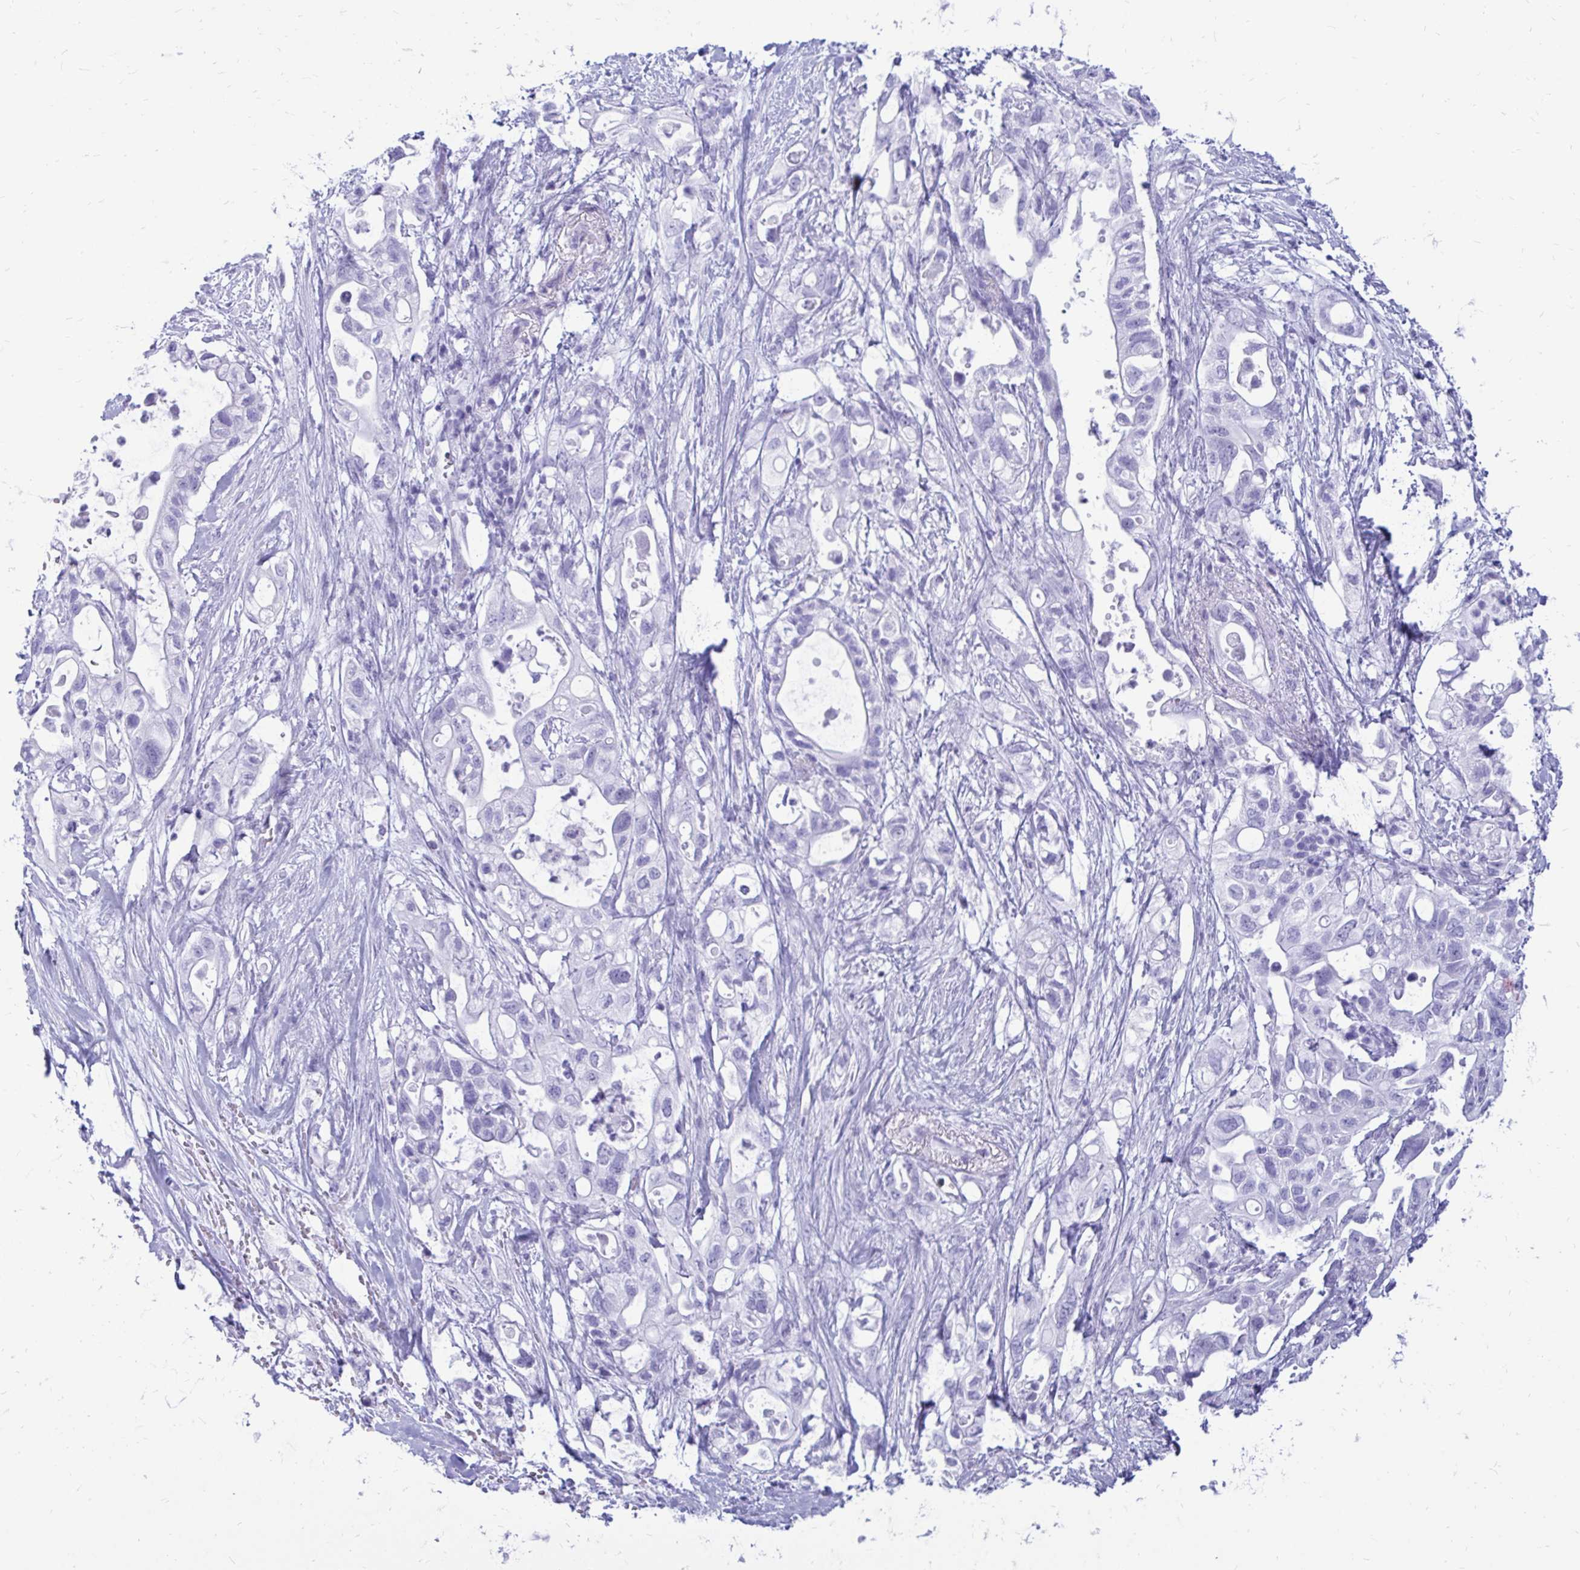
{"staining": {"intensity": "negative", "quantity": "none", "location": "none"}, "tissue": "pancreatic cancer", "cell_type": "Tumor cells", "image_type": "cancer", "snomed": [{"axis": "morphology", "description": "Adenocarcinoma, NOS"}, {"axis": "topography", "description": "Pancreas"}], "caption": "DAB (3,3'-diaminobenzidine) immunohistochemical staining of pancreatic adenocarcinoma demonstrates no significant positivity in tumor cells.", "gene": "OR10R2", "patient": {"sex": "female", "age": 72}}